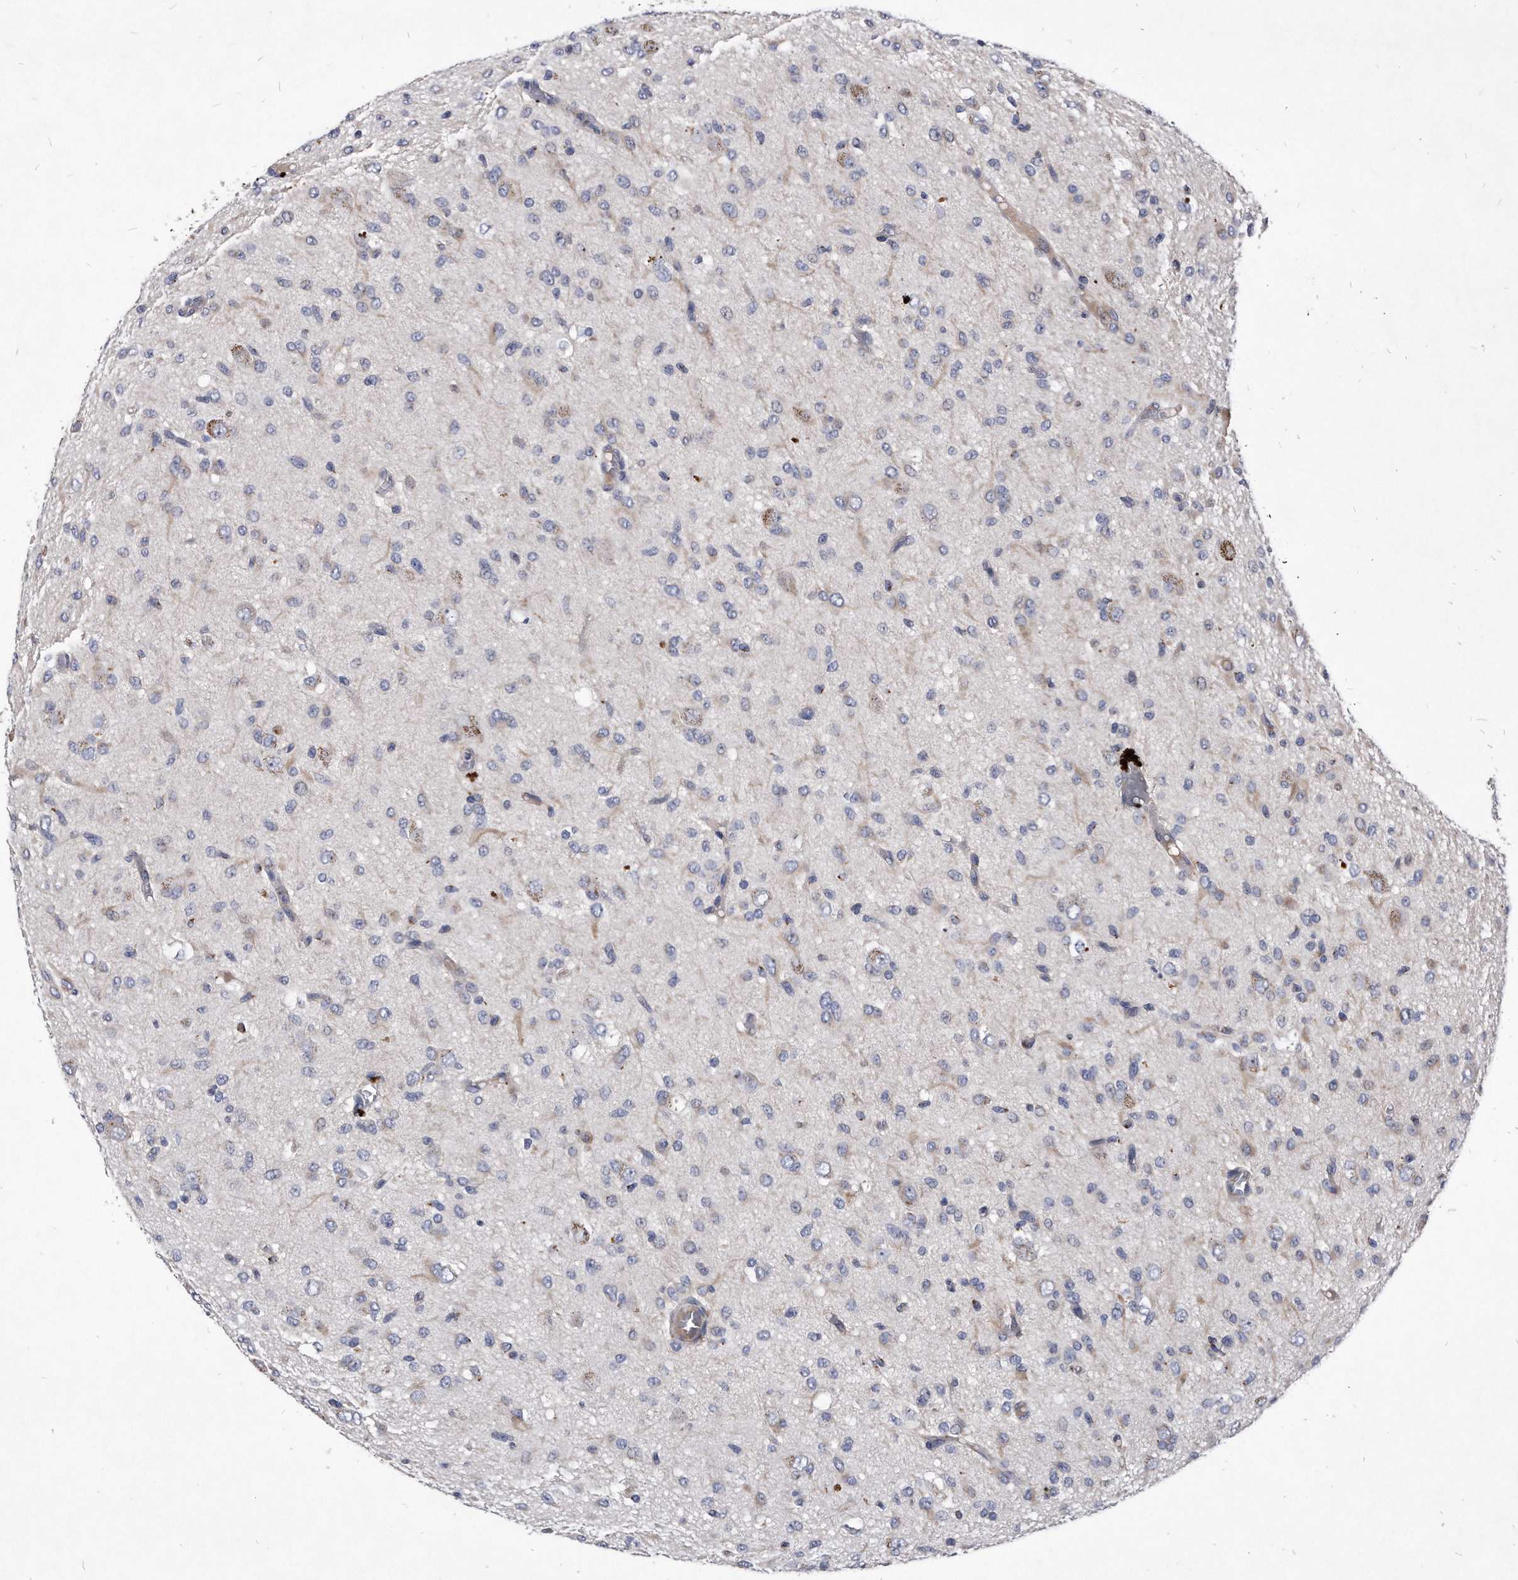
{"staining": {"intensity": "weak", "quantity": "<25%", "location": "cytoplasmic/membranous"}, "tissue": "glioma", "cell_type": "Tumor cells", "image_type": "cancer", "snomed": [{"axis": "morphology", "description": "Glioma, malignant, High grade"}, {"axis": "topography", "description": "Brain"}], "caption": "High-grade glioma (malignant) was stained to show a protein in brown. There is no significant expression in tumor cells.", "gene": "MGAT4A", "patient": {"sex": "female", "age": 59}}